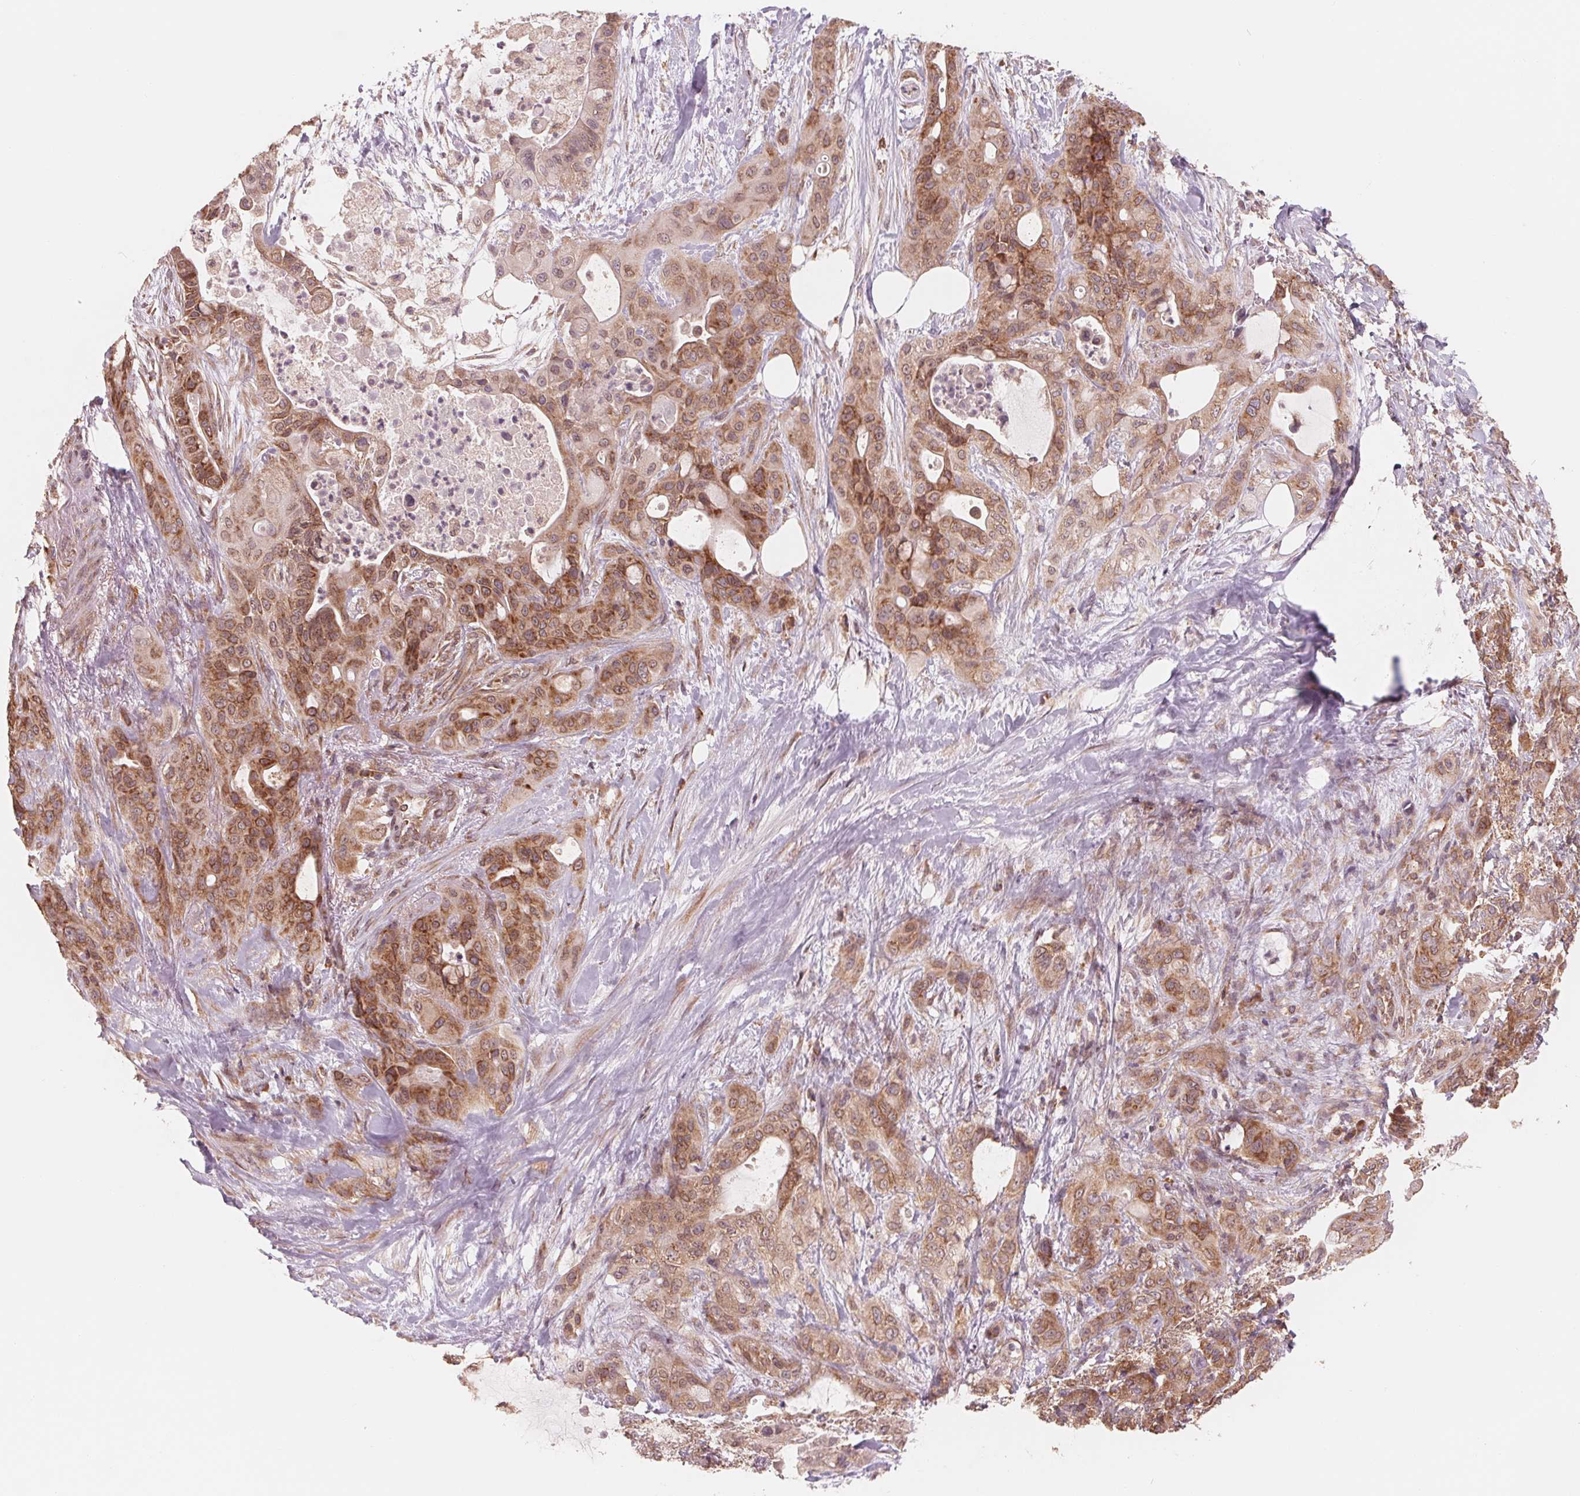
{"staining": {"intensity": "strong", "quantity": "25%-75%", "location": "cytoplasmic/membranous"}, "tissue": "pancreatic cancer", "cell_type": "Tumor cells", "image_type": "cancer", "snomed": [{"axis": "morphology", "description": "Adenocarcinoma, NOS"}, {"axis": "topography", "description": "Pancreas"}], "caption": "A histopathology image of adenocarcinoma (pancreatic) stained for a protein exhibits strong cytoplasmic/membranous brown staining in tumor cells.", "gene": "GIGYF2", "patient": {"sex": "male", "age": 71}}